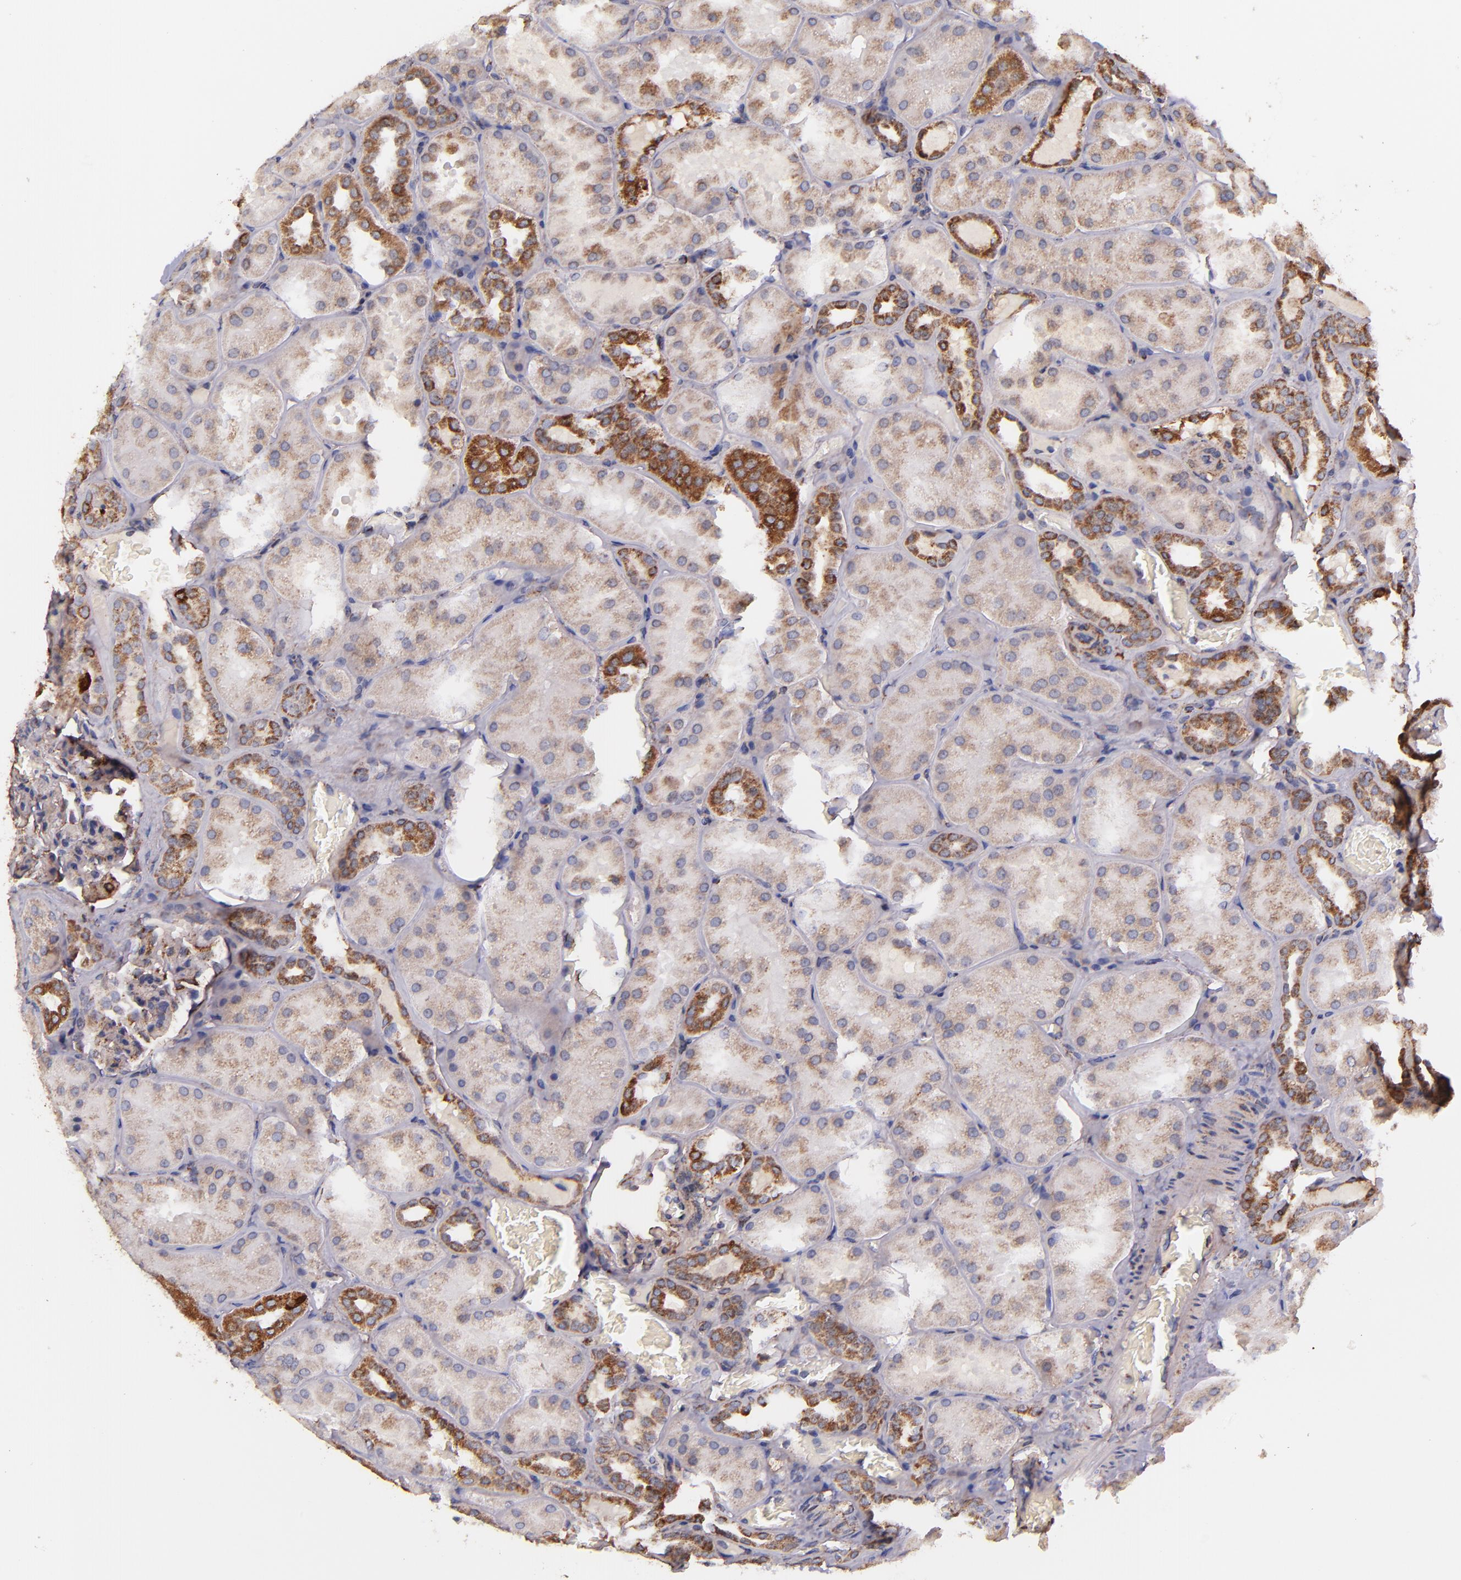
{"staining": {"intensity": "moderate", "quantity": "<25%", "location": "cytoplasmic/membranous"}, "tissue": "kidney", "cell_type": "Cells in glomeruli", "image_type": "normal", "snomed": [{"axis": "morphology", "description": "Normal tissue, NOS"}, {"axis": "topography", "description": "Kidney"}], "caption": "Protein expression analysis of normal human kidney reveals moderate cytoplasmic/membranous staining in about <25% of cells in glomeruli. Ihc stains the protein of interest in brown and the nuclei are stained blue.", "gene": "IDH3G", "patient": {"sex": "male", "age": 28}}